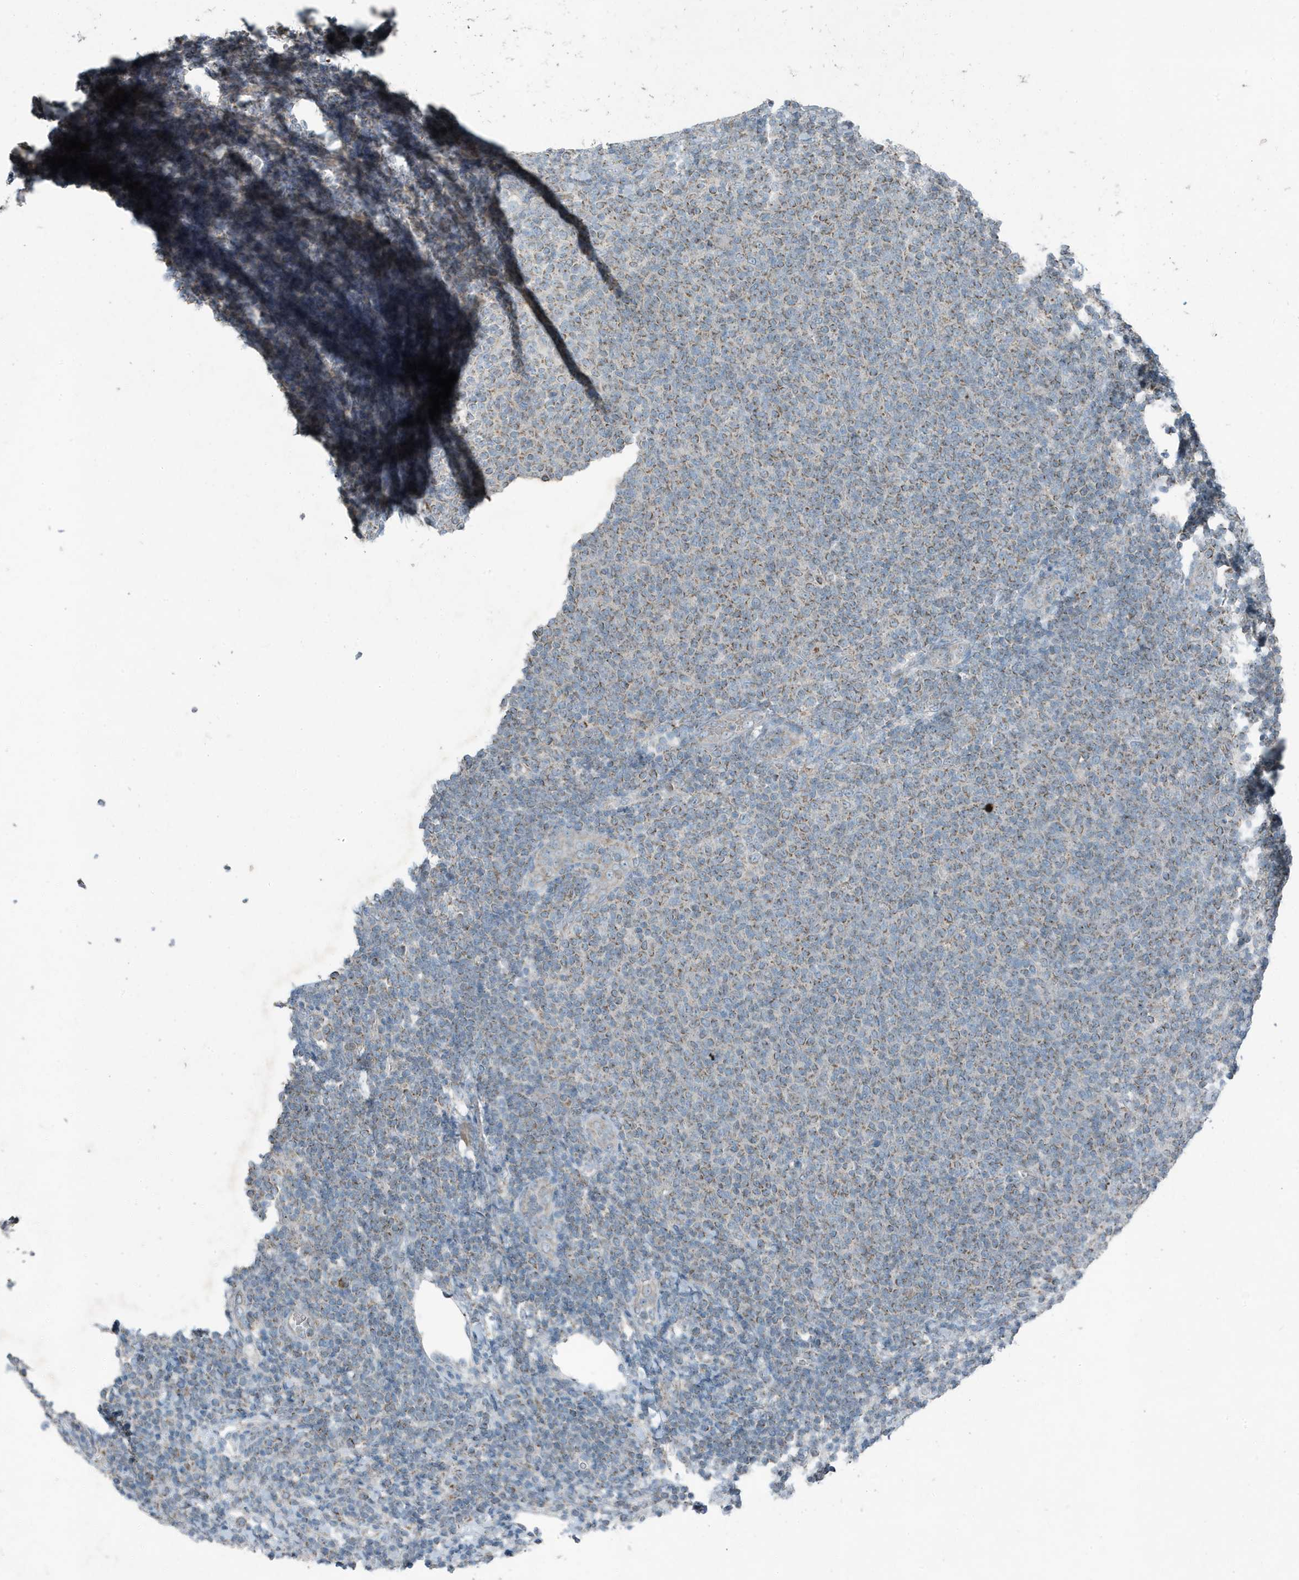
{"staining": {"intensity": "weak", "quantity": "25%-75%", "location": "cytoplasmic/membranous"}, "tissue": "lymphoma", "cell_type": "Tumor cells", "image_type": "cancer", "snomed": [{"axis": "morphology", "description": "Malignant lymphoma, non-Hodgkin's type, Low grade"}, {"axis": "topography", "description": "Lymph node"}], "caption": "Weak cytoplasmic/membranous protein staining is appreciated in about 25%-75% of tumor cells in lymphoma.", "gene": "MT-CYB", "patient": {"sex": "male", "age": 66}}